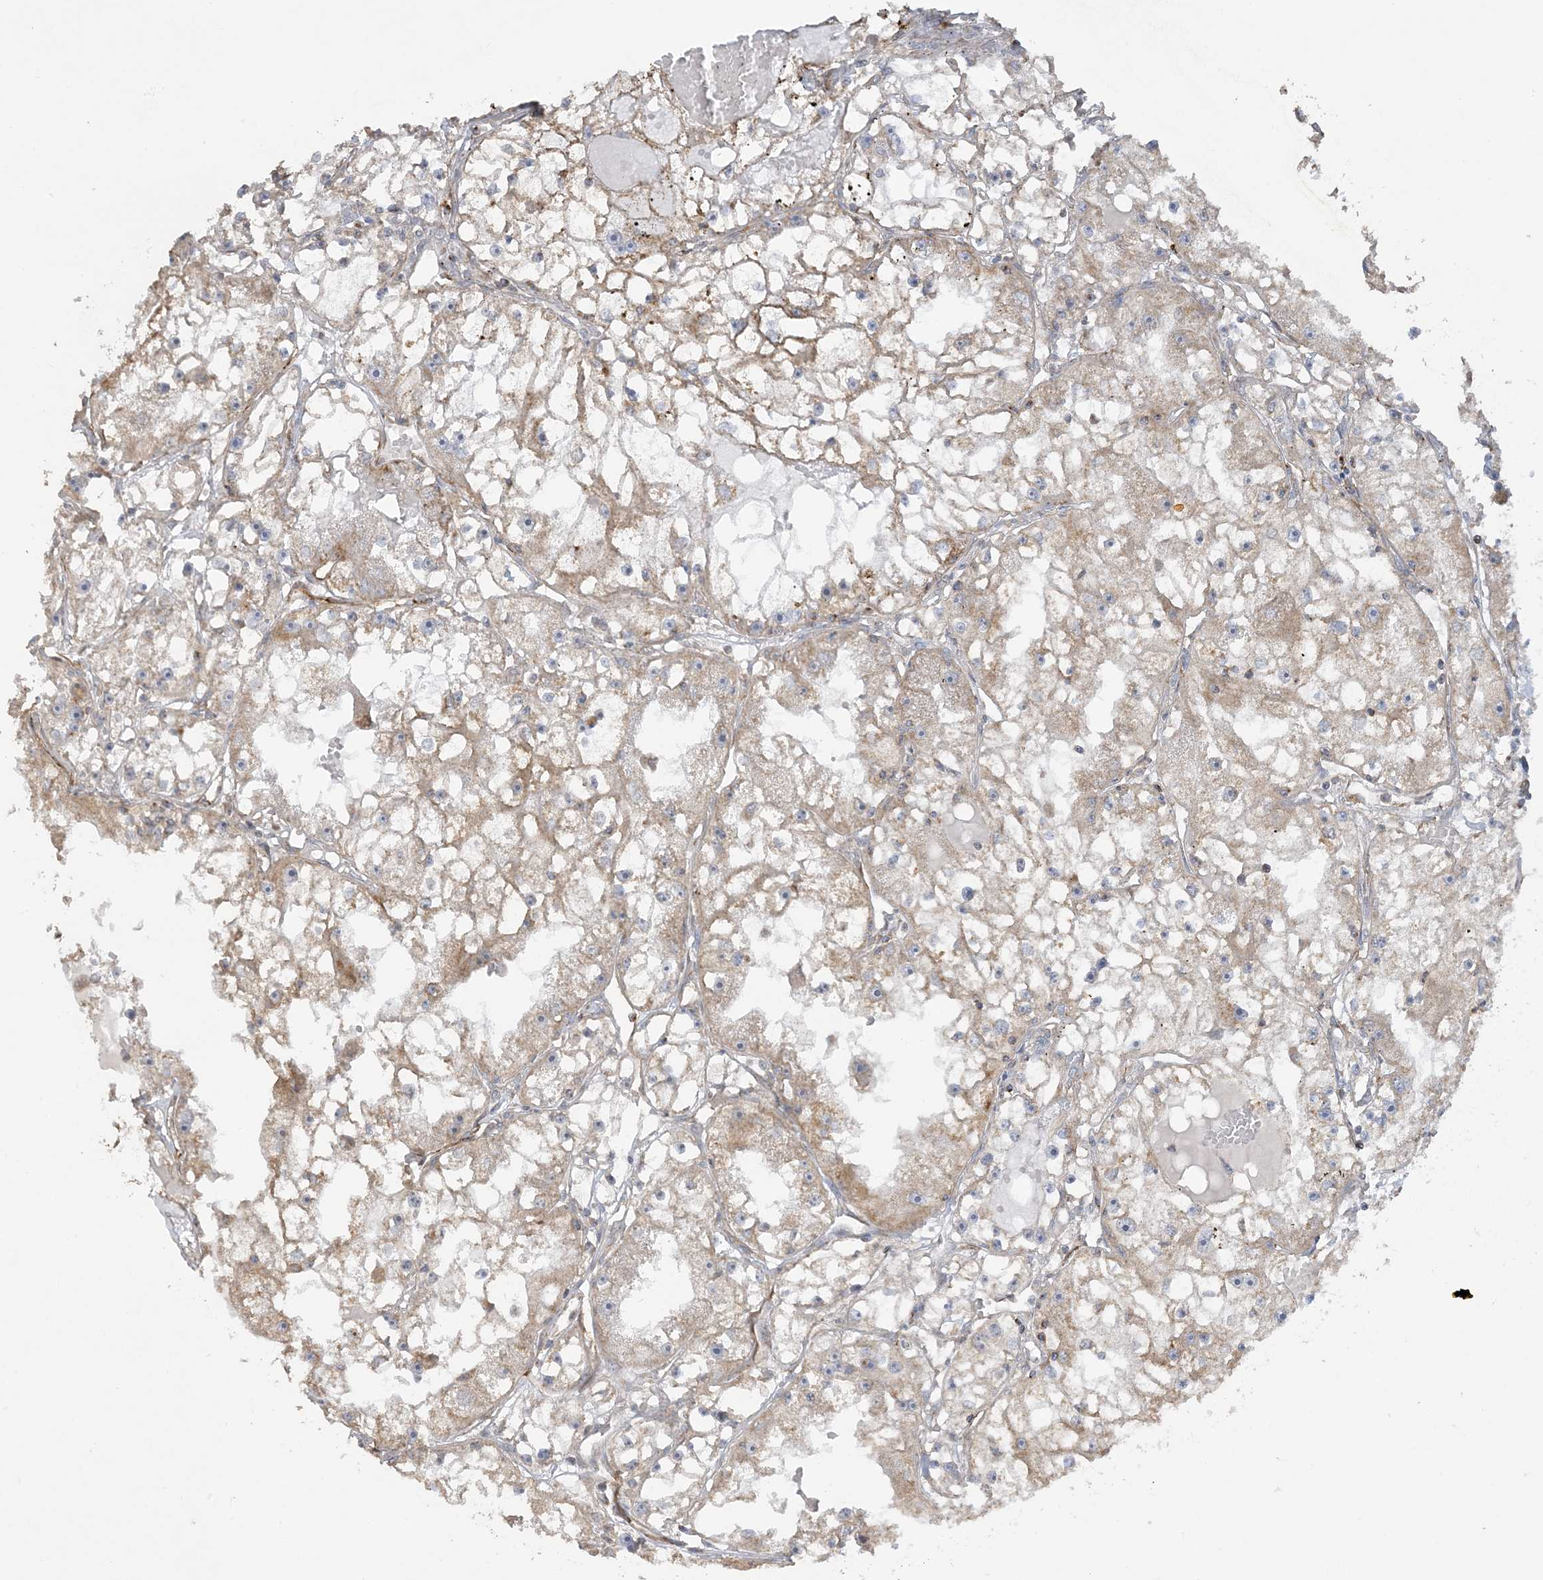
{"staining": {"intensity": "weak", "quantity": ">75%", "location": "cytoplasmic/membranous"}, "tissue": "renal cancer", "cell_type": "Tumor cells", "image_type": "cancer", "snomed": [{"axis": "morphology", "description": "Adenocarcinoma, NOS"}, {"axis": "topography", "description": "Kidney"}], "caption": "The image demonstrates staining of adenocarcinoma (renal), revealing weak cytoplasmic/membranous protein staining (brown color) within tumor cells. (brown staining indicates protein expression, while blue staining denotes nuclei).", "gene": "AGA", "patient": {"sex": "male", "age": 56}}